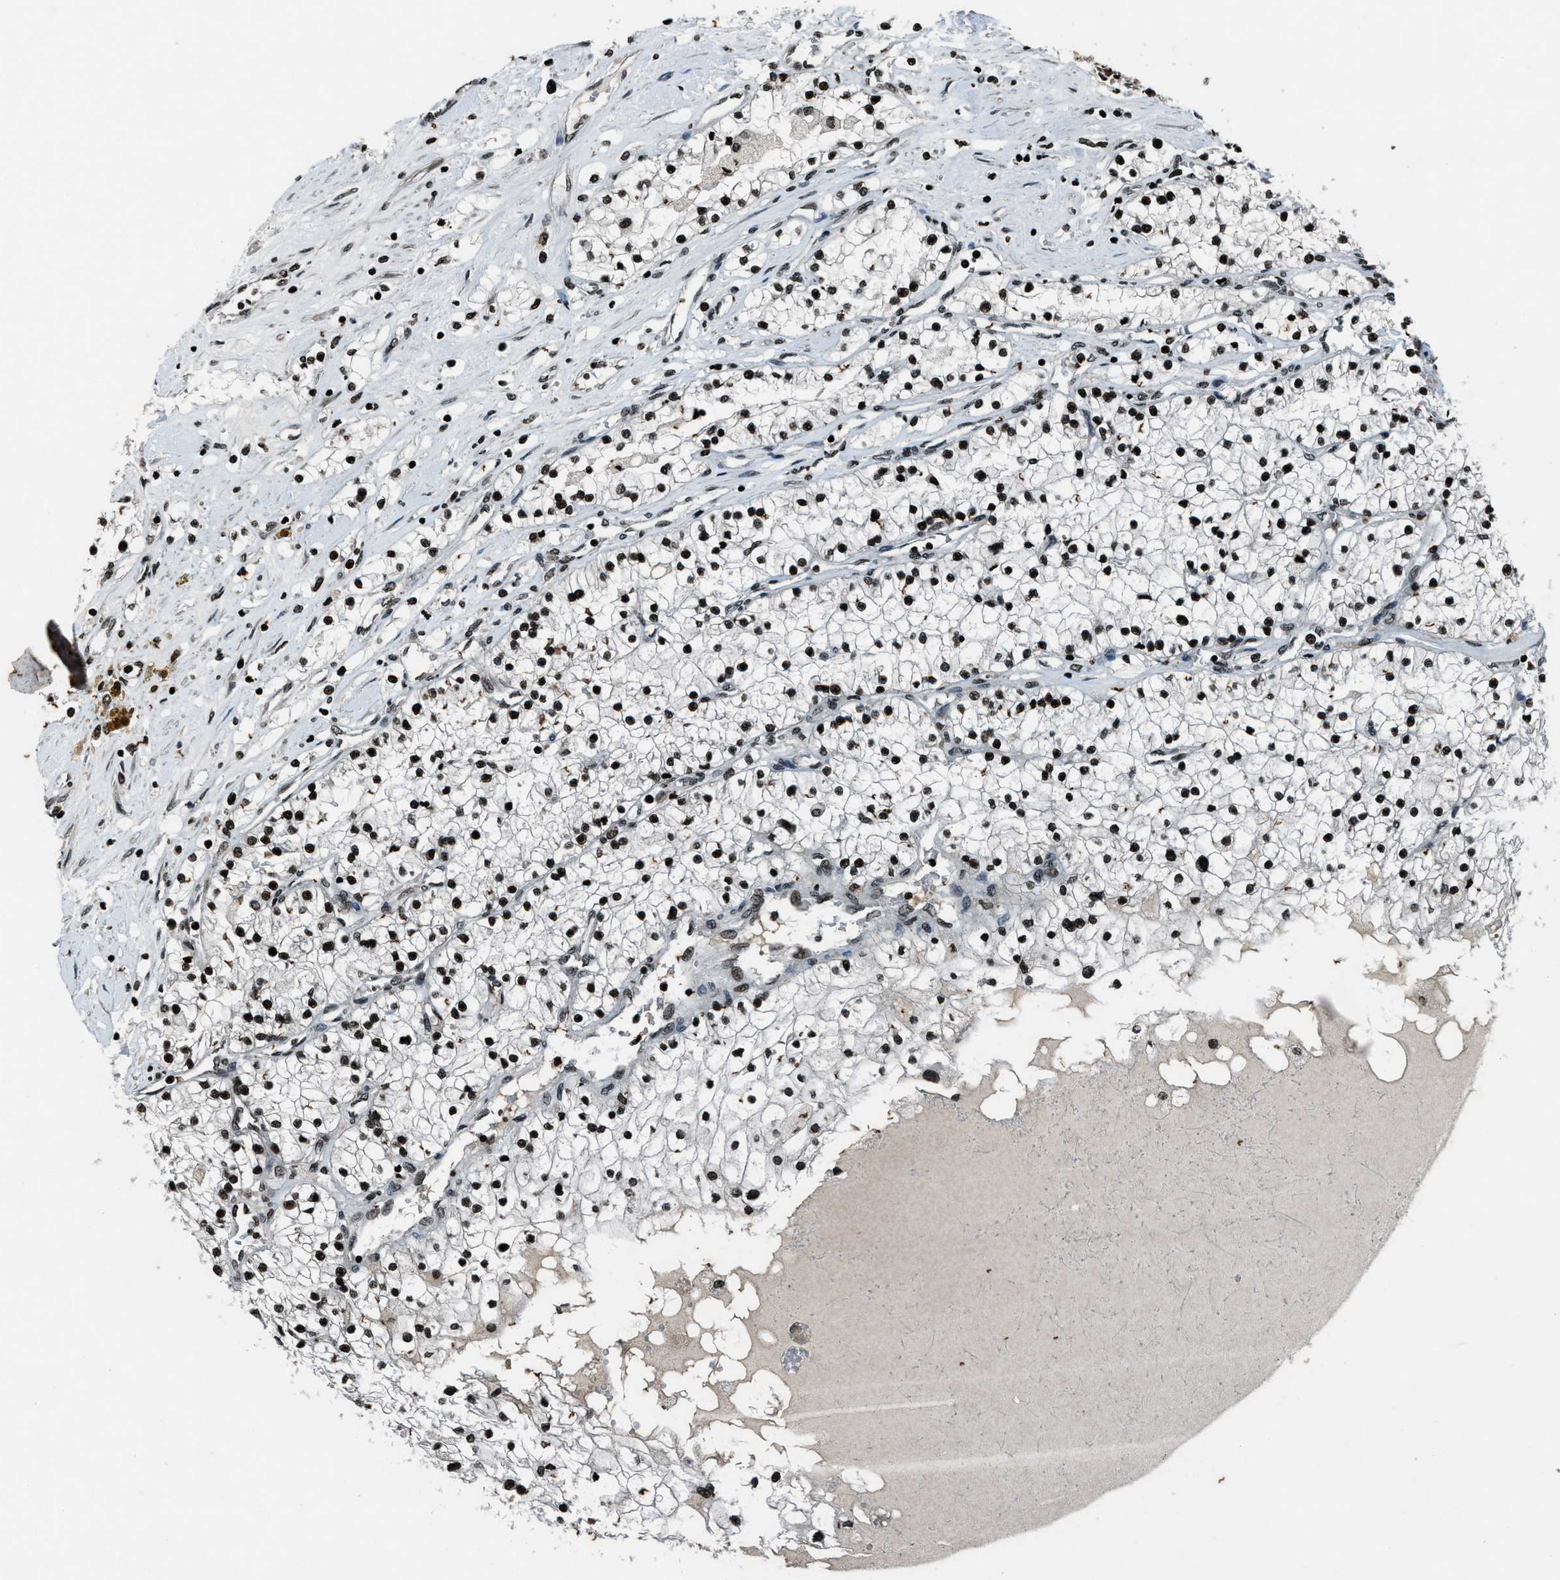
{"staining": {"intensity": "strong", "quantity": ">75%", "location": "nuclear"}, "tissue": "renal cancer", "cell_type": "Tumor cells", "image_type": "cancer", "snomed": [{"axis": "morphology", "description": "Adenocarcinoma, NOS"}, {"axis": "topography", "description": "Kidney"}], "caption": "Immunohistochemical staining of renal cancer shows high levels of strong nuclear protein staining in about >75% of tumor cells.", "gene": "H4C1", "patient": {"sex": "male", "age": 68}}